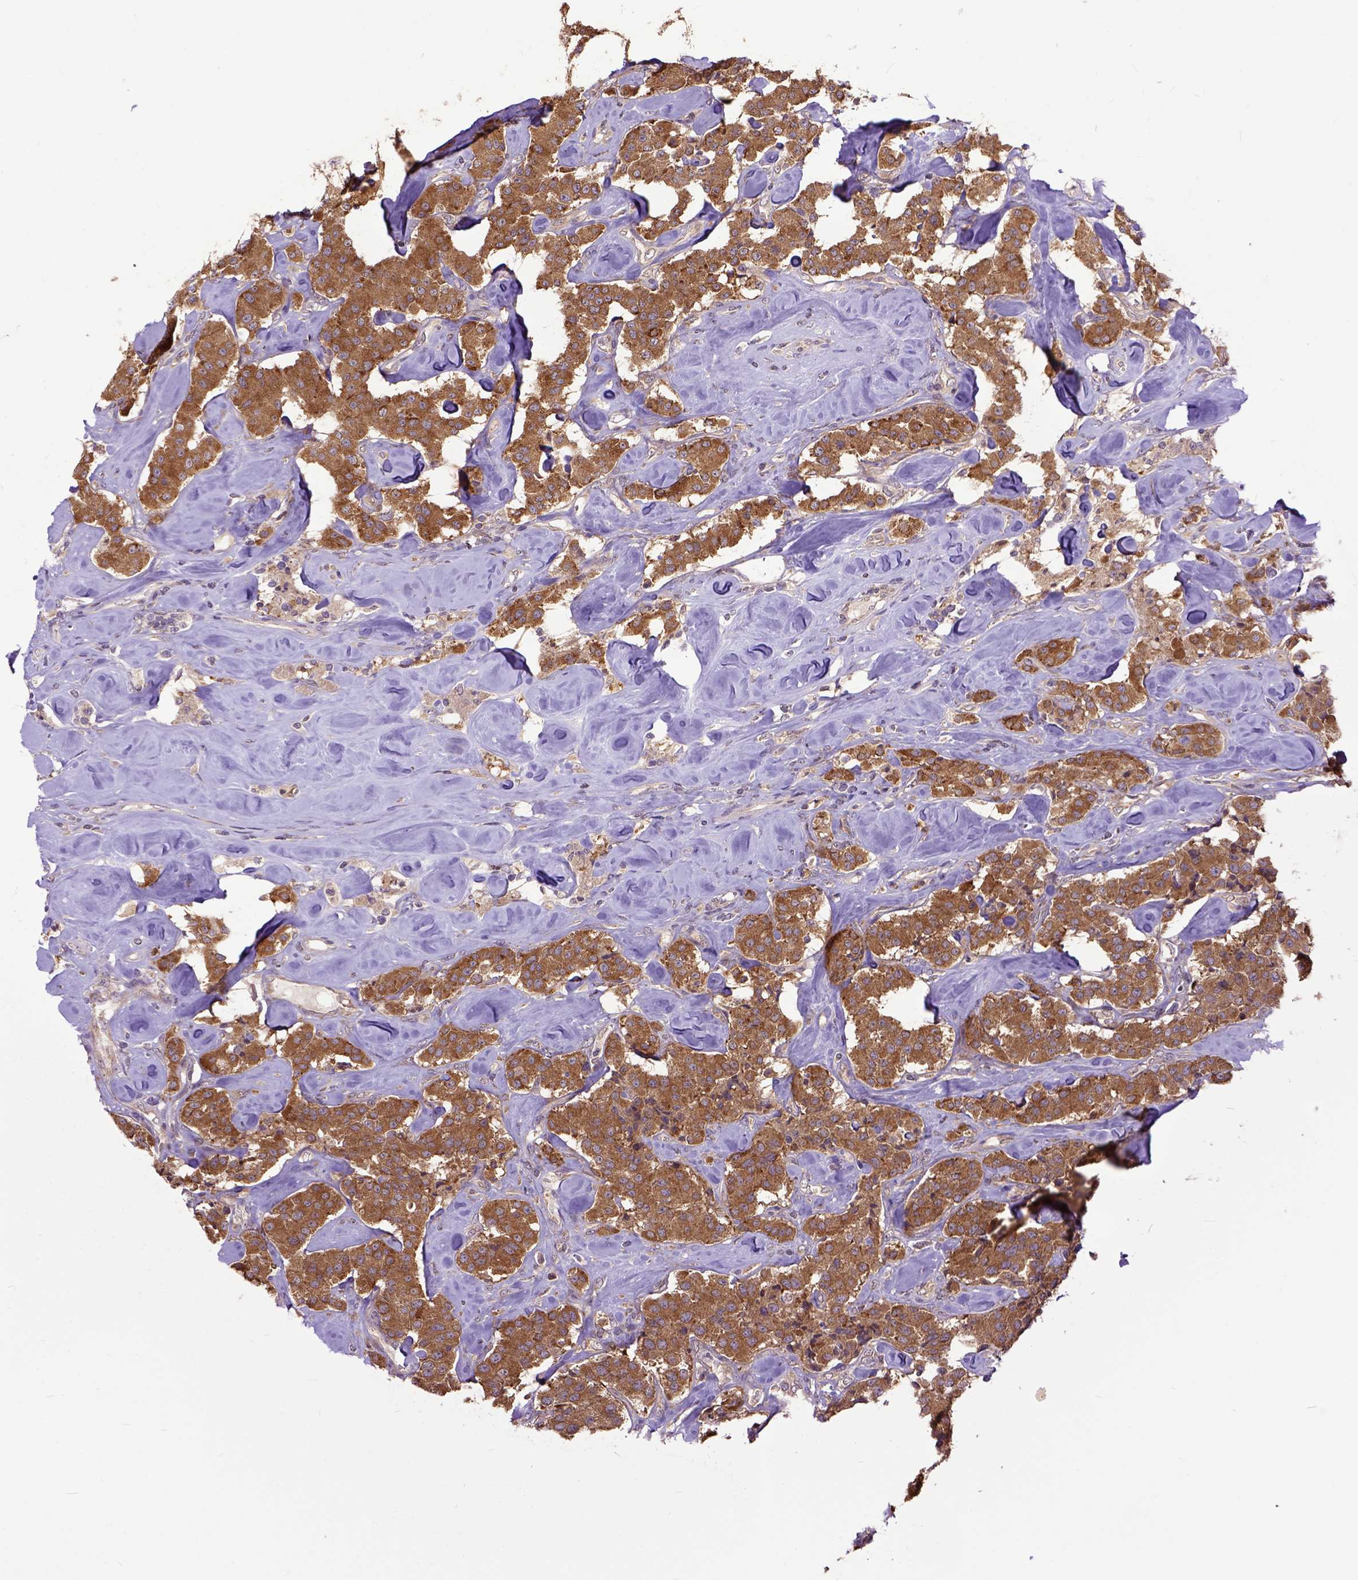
{"staining": {"intensity": "moderate", "quantity": ">75%", "location": "cytoplasmic/membranous"}, "tissue": "carcinoid", "cell_type": "Tumor cells", "image_type": "cancer", "snomed": [{"axis": "morphology", "description": "Carcinoid, malignant, NOS"}, {"axis": "topography", "description": "Pancreas"}], "caption": "A photomicrograph showing moderate cytoplasmic/membranous positivity in about >75% of tumor cells in carcinoid (malignant), as visualized by brown immunohistochemical staining.", "gene": "ARL1", "patient": {"sex": "male", "age": 41}}